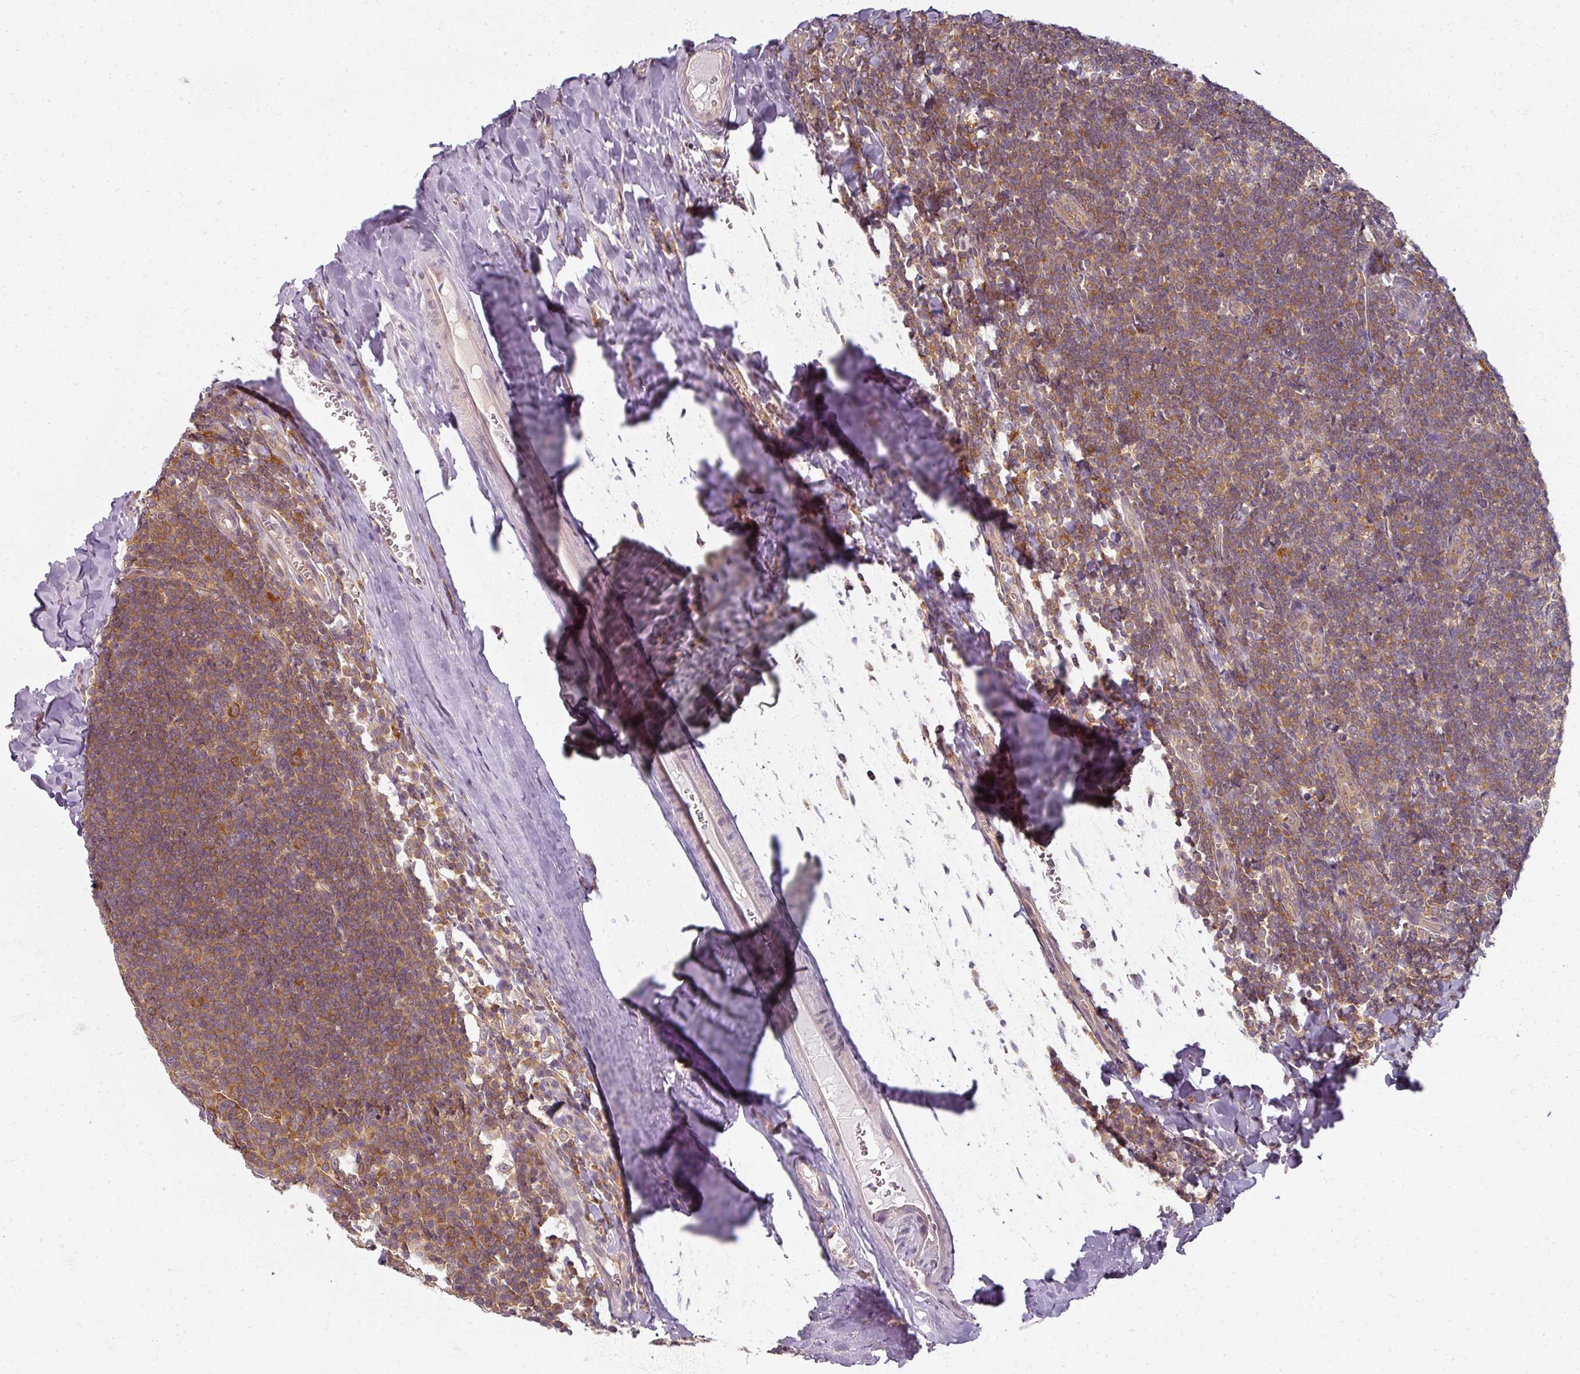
{"staining": {"intensity": "strong", "quantity": "25%-75%", "location": "cytoplasmic/membranous"}, "tissue": "tonsil", "cell_type": "Germinal center cells", "image_type": "normal", "snomed": [{"axis": "morphology", "description": "Normal tissue, NOS"}, {"axis": "topography", "description": "Tonsil"}], "caption": "Strong cytoplasmic/membranous protein expression is present in approximately 25%-75% of germinal center cells in tonsil.", "gene": "AGPAT4", "patient": {"sex": "male", "age": 27}}